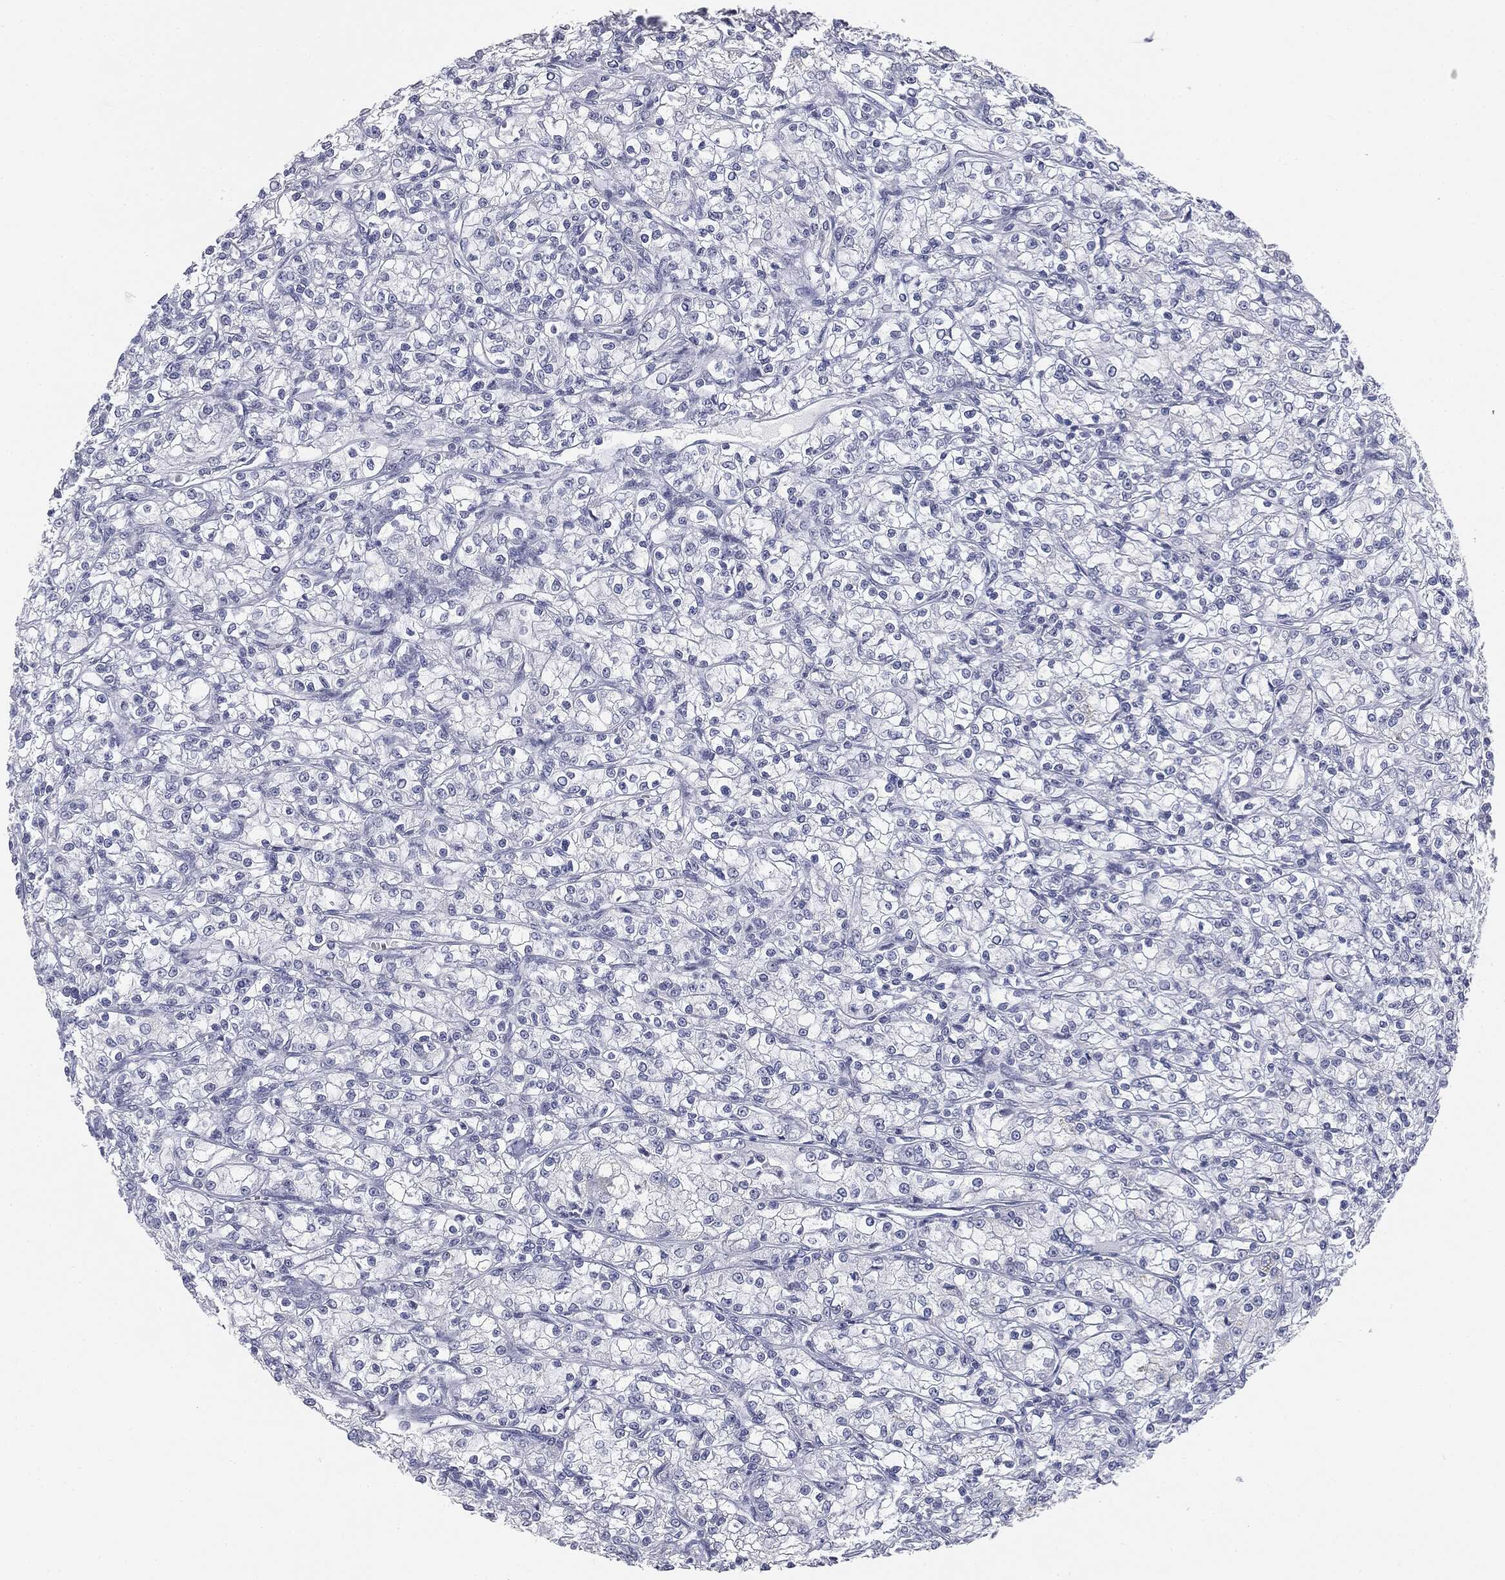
{"staining": {"intensity": "negative", "quantity": "none", "location": "none"}, "tissue": "renal cancer", "cell_type": "Tumor cells", "image_type": "cancer", "snomed": [{"axis": "morphology", "description": "Adenocarcinoma, NOS"}, {"axis": "topography", "description": "Kidney"}], "caption": "Immunohistochemistry photomicrograph of neoplastic tissue: renal cancer (adenocarcinoma) stained with DAB (3,3'-diaminobenzidine) shows no significant protein expression in tumor cells.", "gene": "TPO", "patient": {"sex": "female", "age": 59}}